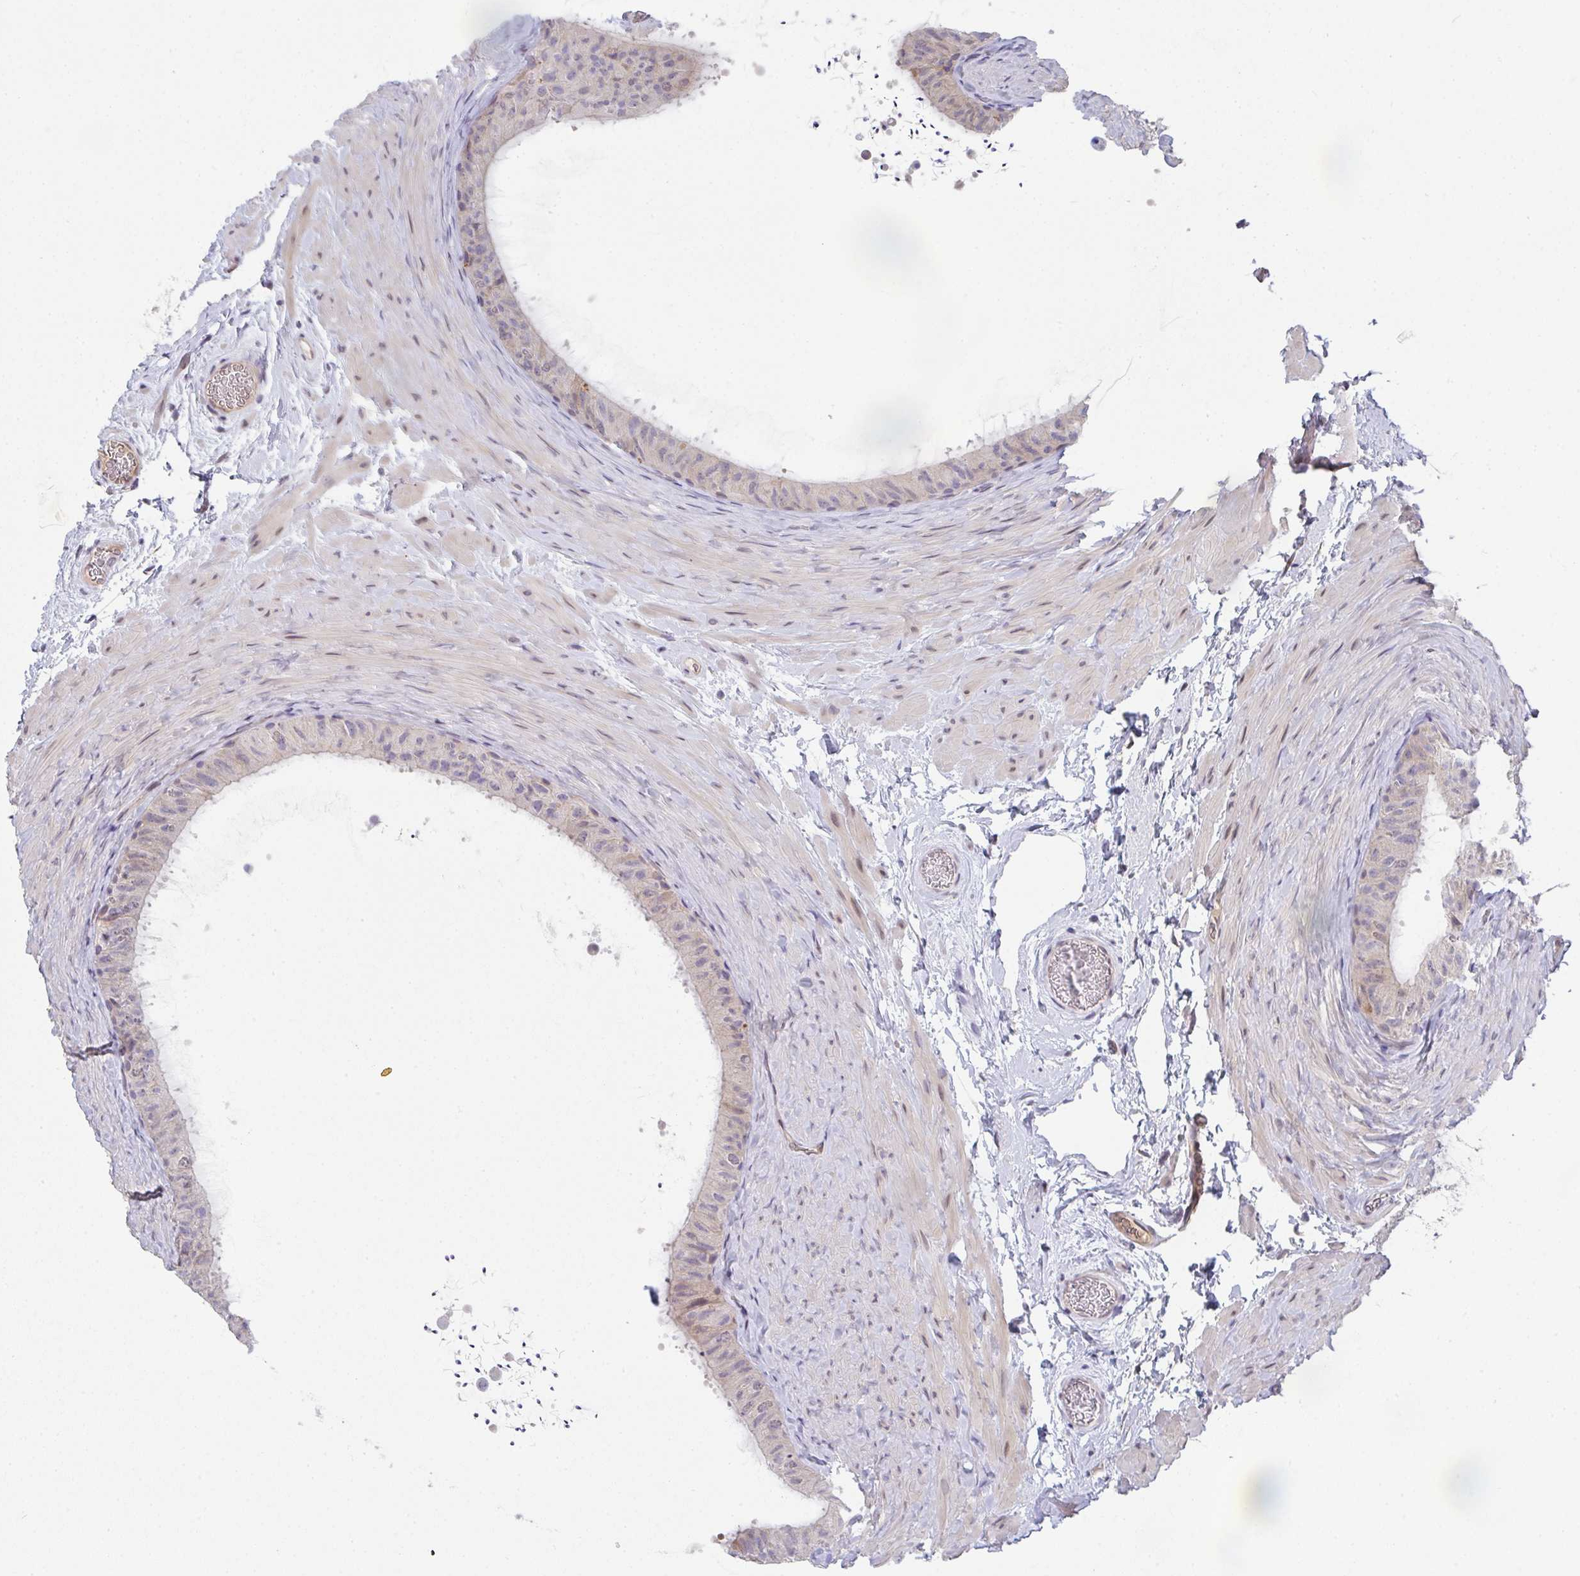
{"staining": {"intensity": "negative", "quantity": "none", "location": "none"}, "tissue": "epididymis", "cell_type": "Glandular cells", "image_type": "normal", "snomed": [{"axis": "morphology", "description": "Normal tissue, NOS"}, {"axis": "topography", "description": "Epididymis, spermatic cord, NOS"}, {"axis": "topography", "description": "Epididymis"}], "caption": "This is a histopathology image of immunohistochemistry staining of normal epididymis, which shows no staining in glandular cells.", "gene": "TNFRSF10A", "patient": {"sex": "male", "age": 31}}